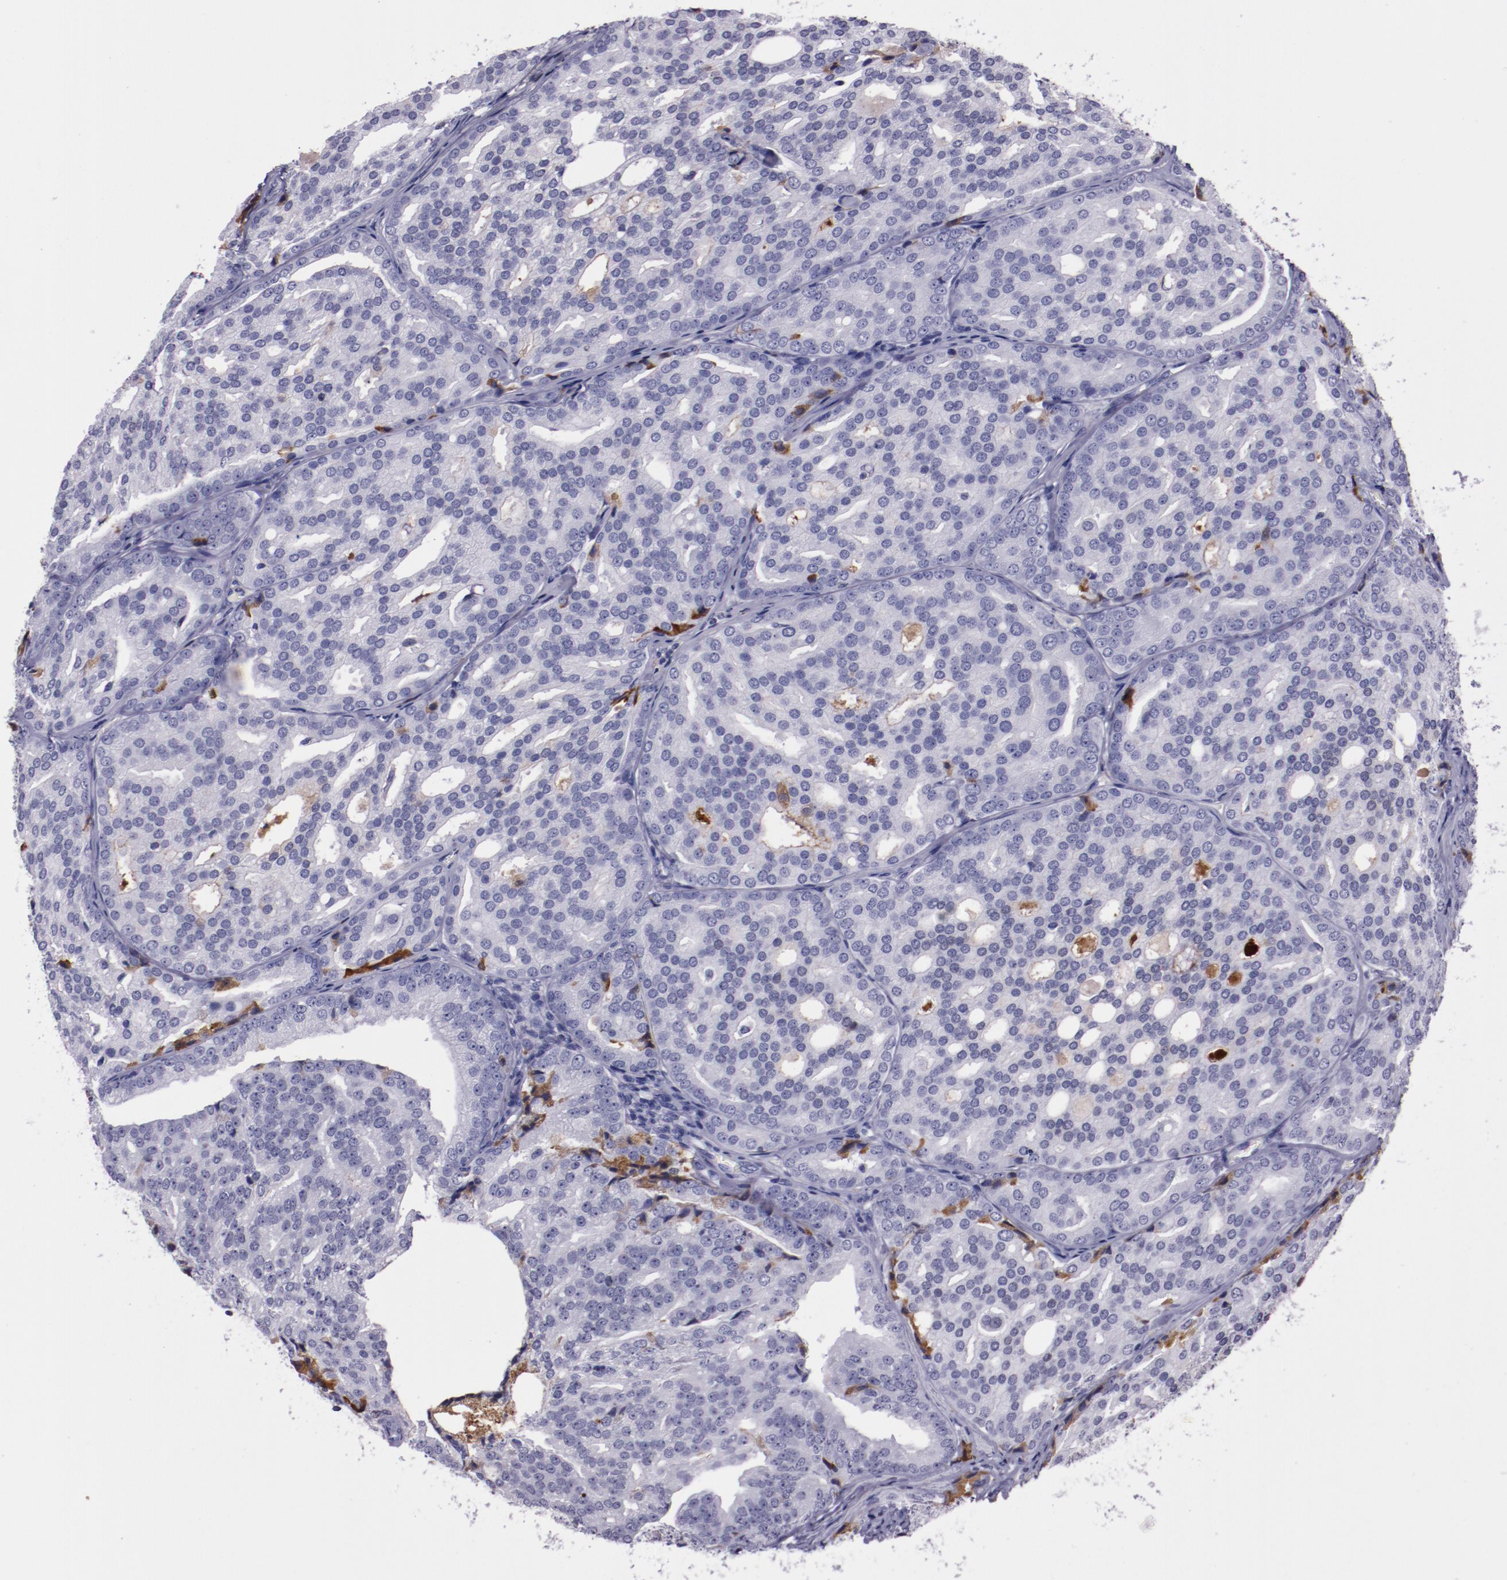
{"staining": {"intensity": "negative", "quantity": "none", "location": "none"}, "tissue": "prostate cancer", "cell_type": "Tumor cells", "image_type": "cancer", "snomed": [{"axis": "morphology", "description": "Adenocarcinoma, High grade"}, {"axis": "topography", "description": "Prostate"}], "caption": "This is an IHC micrograph of prostate cancer. There is no positivity in tumor cells.", "gene": "APOH", "patient": {"sex": "male", "age": 64}}